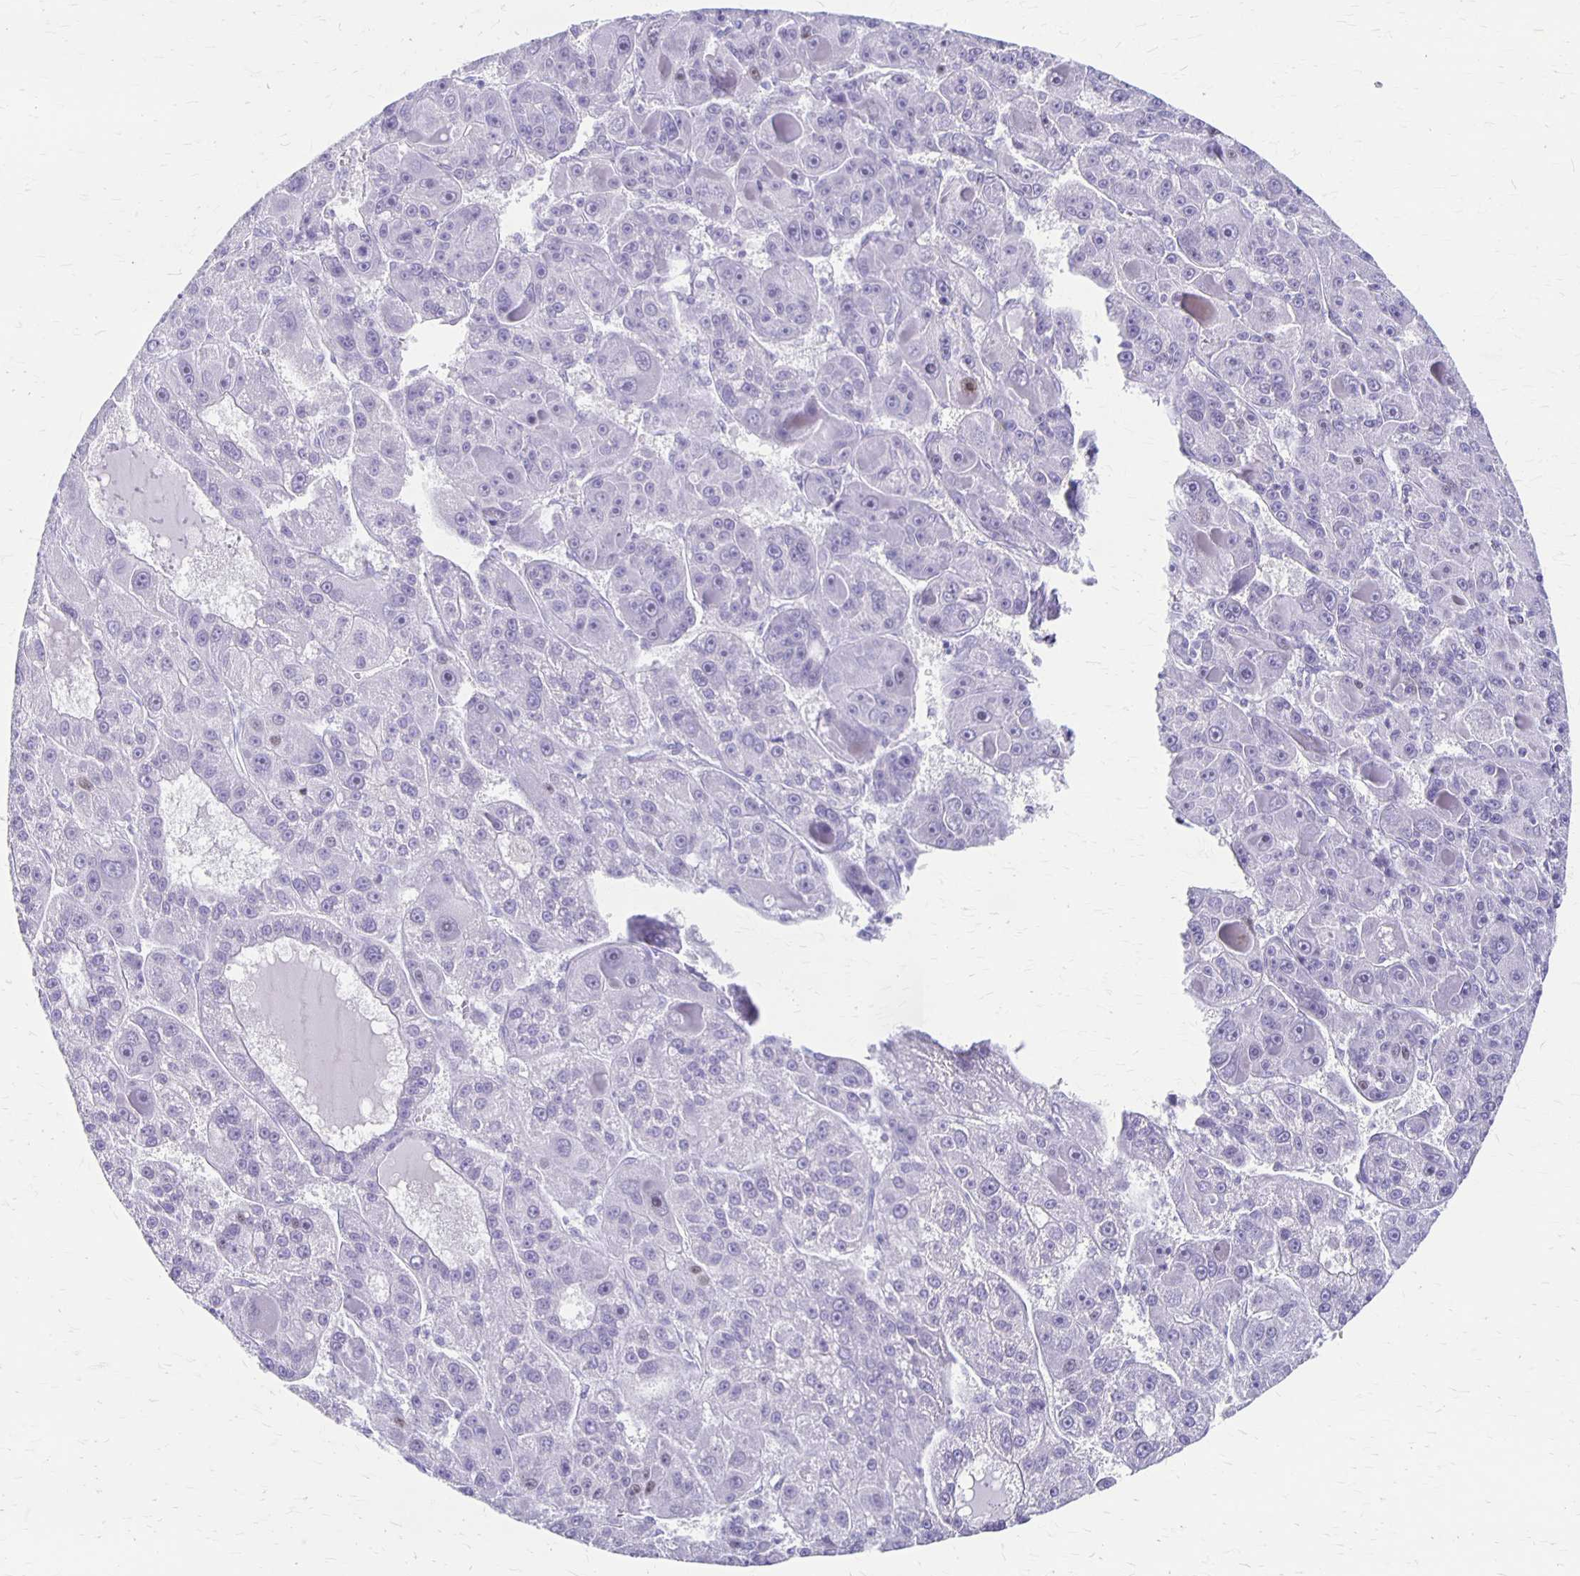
{"staining": {"intensity": "negative", "quantity": "none", "location": "none"}, "tissue": "liver cancer", "cell_type": "Tumor cells", "image_type": "cancer", "snomed": [{"axis": "morphology", "description": "Carcinoma, Hepatocellular, NOS"}, {"axis": "topography", "description": "Liver"}], "caption": "The photomicrograph shows no significant expression in tumor cells of liver cancer (hepatocellular carcinoma). (DAB immunohistochemistry with hematoxylin counter stain).", "gene": "MAGEC2", "patient": {"sex": "male", "age": 76}}